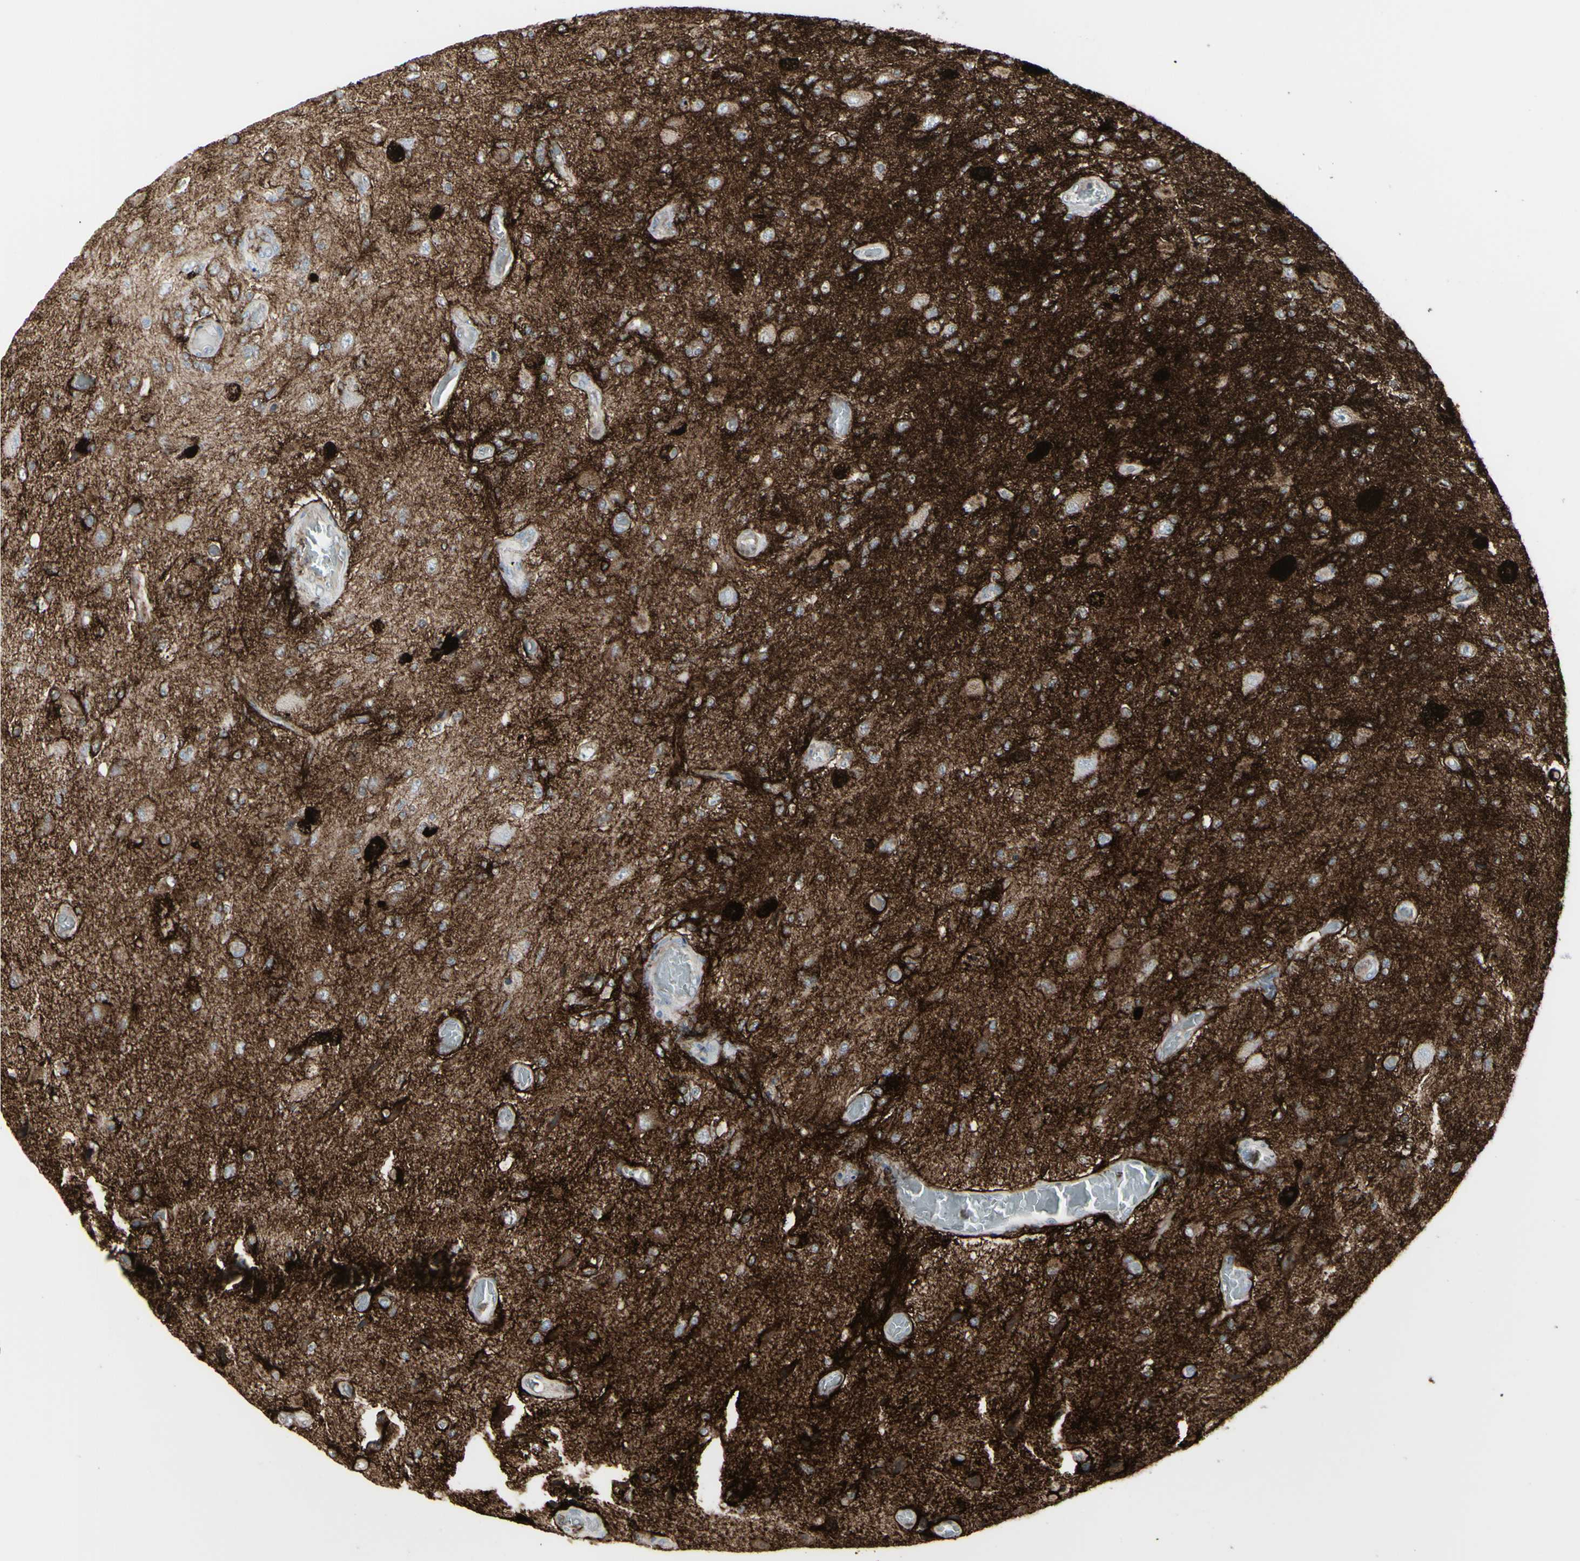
{"staining": {"intensity": "negative", "quantity": "none", "location": "none"}, "tissue": "glioma", "cell_type": "Tumor cells", "image_type": "cancer", "snomed": [{"axis": "morphology", "description": "Normal tissue, NOS"}, {"axis": "morphology", "description": "Glioma, malignant, High grade"}, {"axis": "topography", "description": "Cerebral cortex"}], "caption": "Tumor cells are negative for protein expression in human high-grade glioma (malignant). (DAB immunohistochemistry (IHC), high magnification).", "gene": "GJA1", "patient": {"sex": "male", "age": 77}}